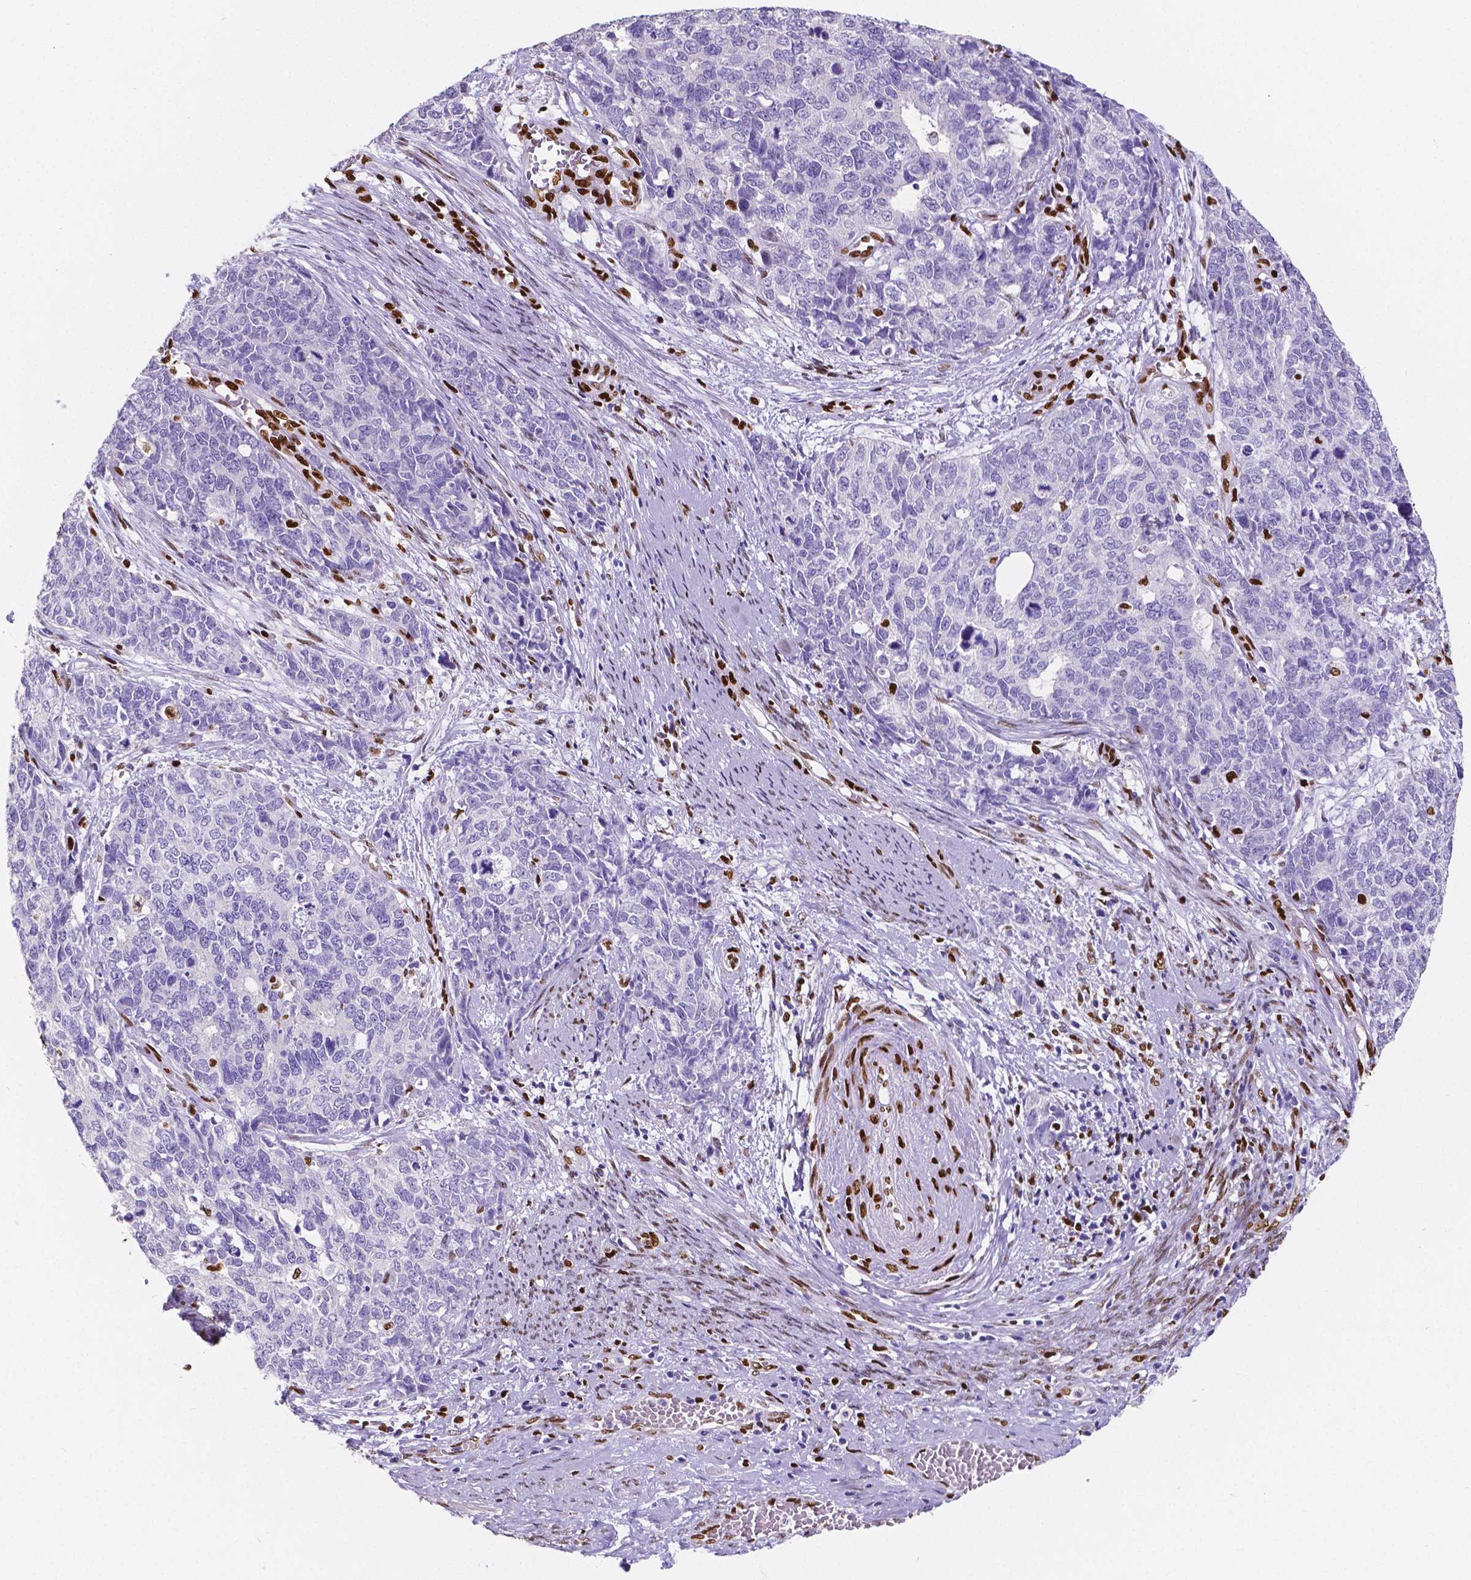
{"staining": {"intensity": "negative", "quantity": "none", "location": "none"}, "tissue": "cervical cancer", "cell_type": "Tumor cells", "image_type": "cancer", "snomed": [{"axis": "morphology", "description": "Squamous cell carcinoma, NOS"}, {"axis": "topography", "description": "Cervix"}], "caption": "This is a image of immunohistochemistry staining of squamous cell carcinoma (cervical), which shows no staining in tumor cells.", "gene": "MEF2C", "patient": {"sex": "female", "age": 63}}